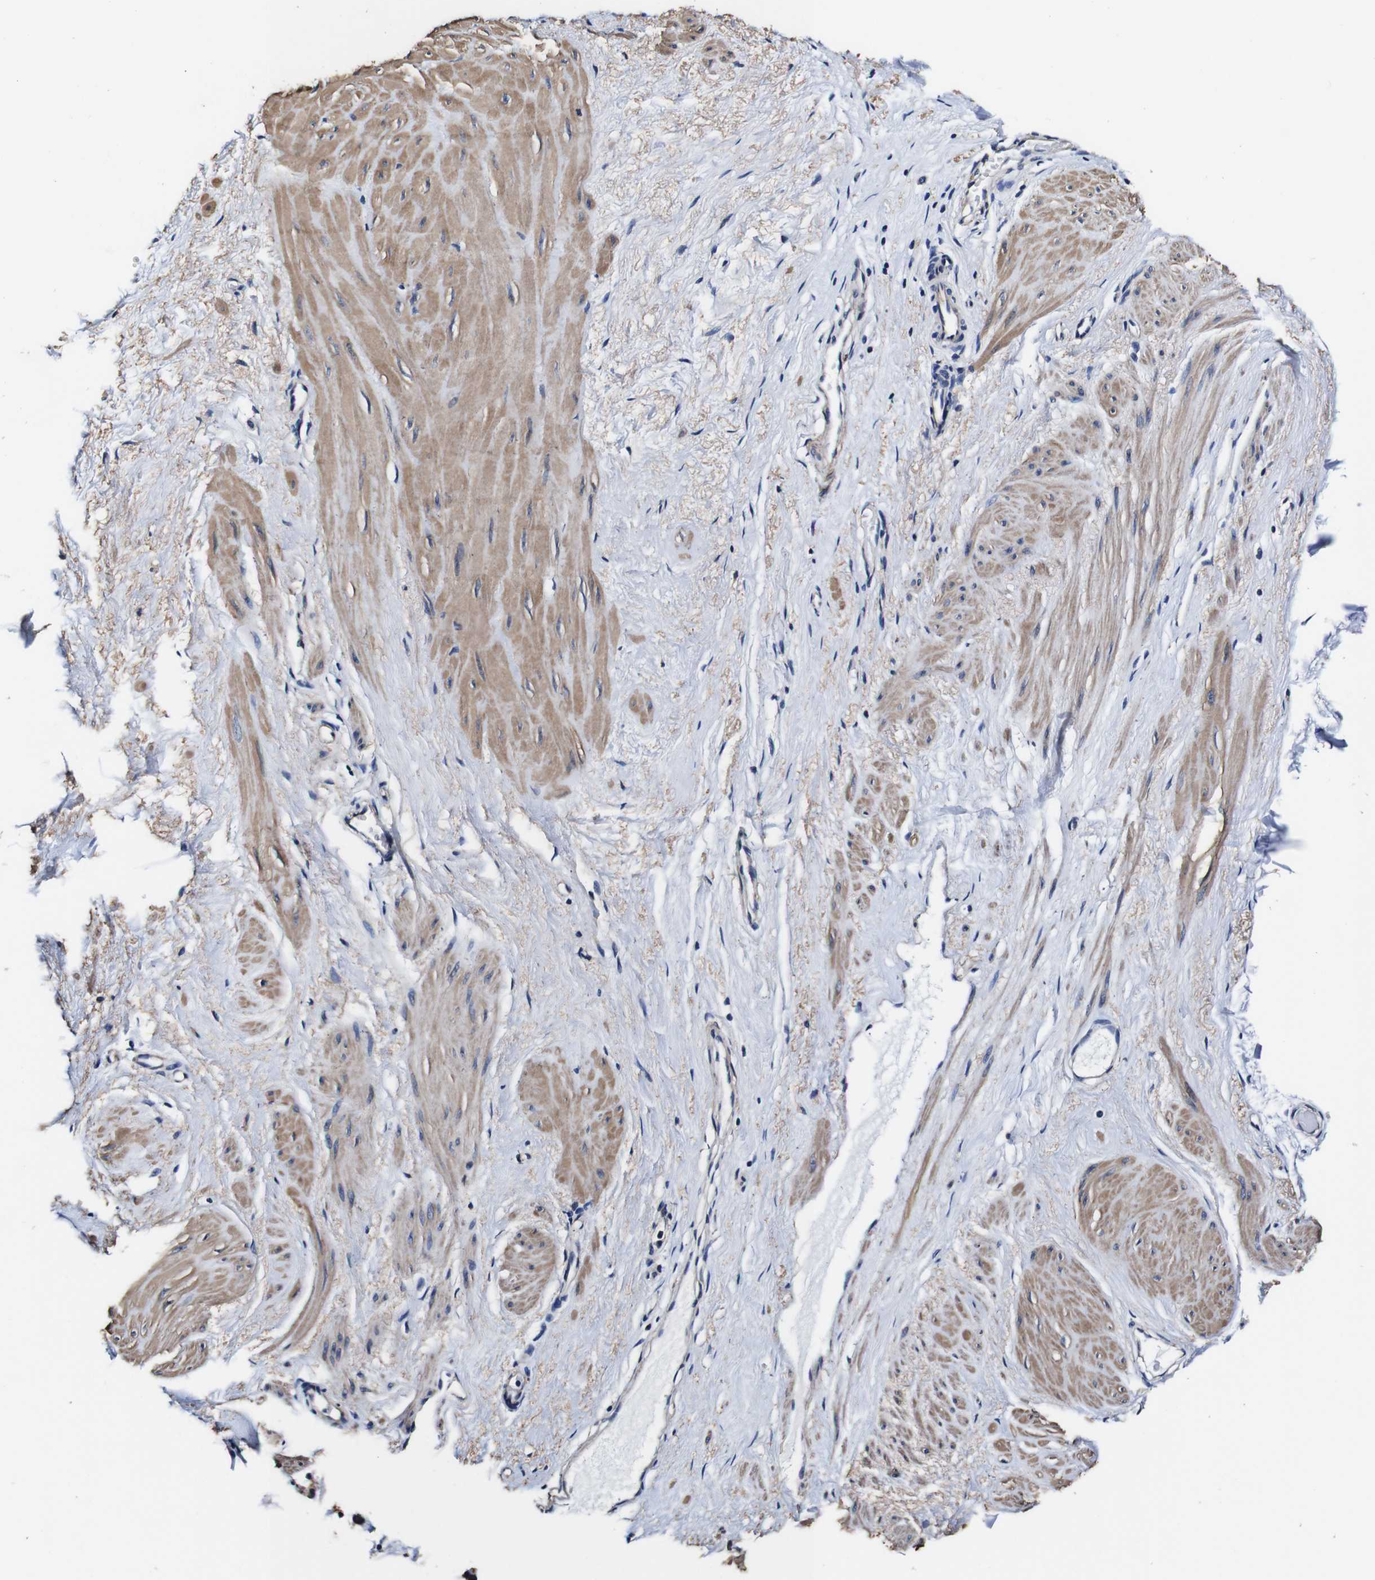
{"staining": {"intensity": "negative", "quantity": "none", "location": "none"}, "tissue": "adipose tissue", "cell_type": "Adipocytes", "image_type": "normal", "snomed": [{"axis": "morphology", "description": "Normal tissue, NOS"}, {"axis": "topography", "description": "Soft tissue"}, {"axis": "topography", "description": "Vascular tissue"}], "caption": "This image is of unremarkable adipose tissue stained with immunohistochemistry (IHC) to label a protein in brown with the nuclei are counter-stained blue. There is no expression in adipocytes.", "gene": "PDCD6IP", "patient": {"sex": "female", "age": 35}}